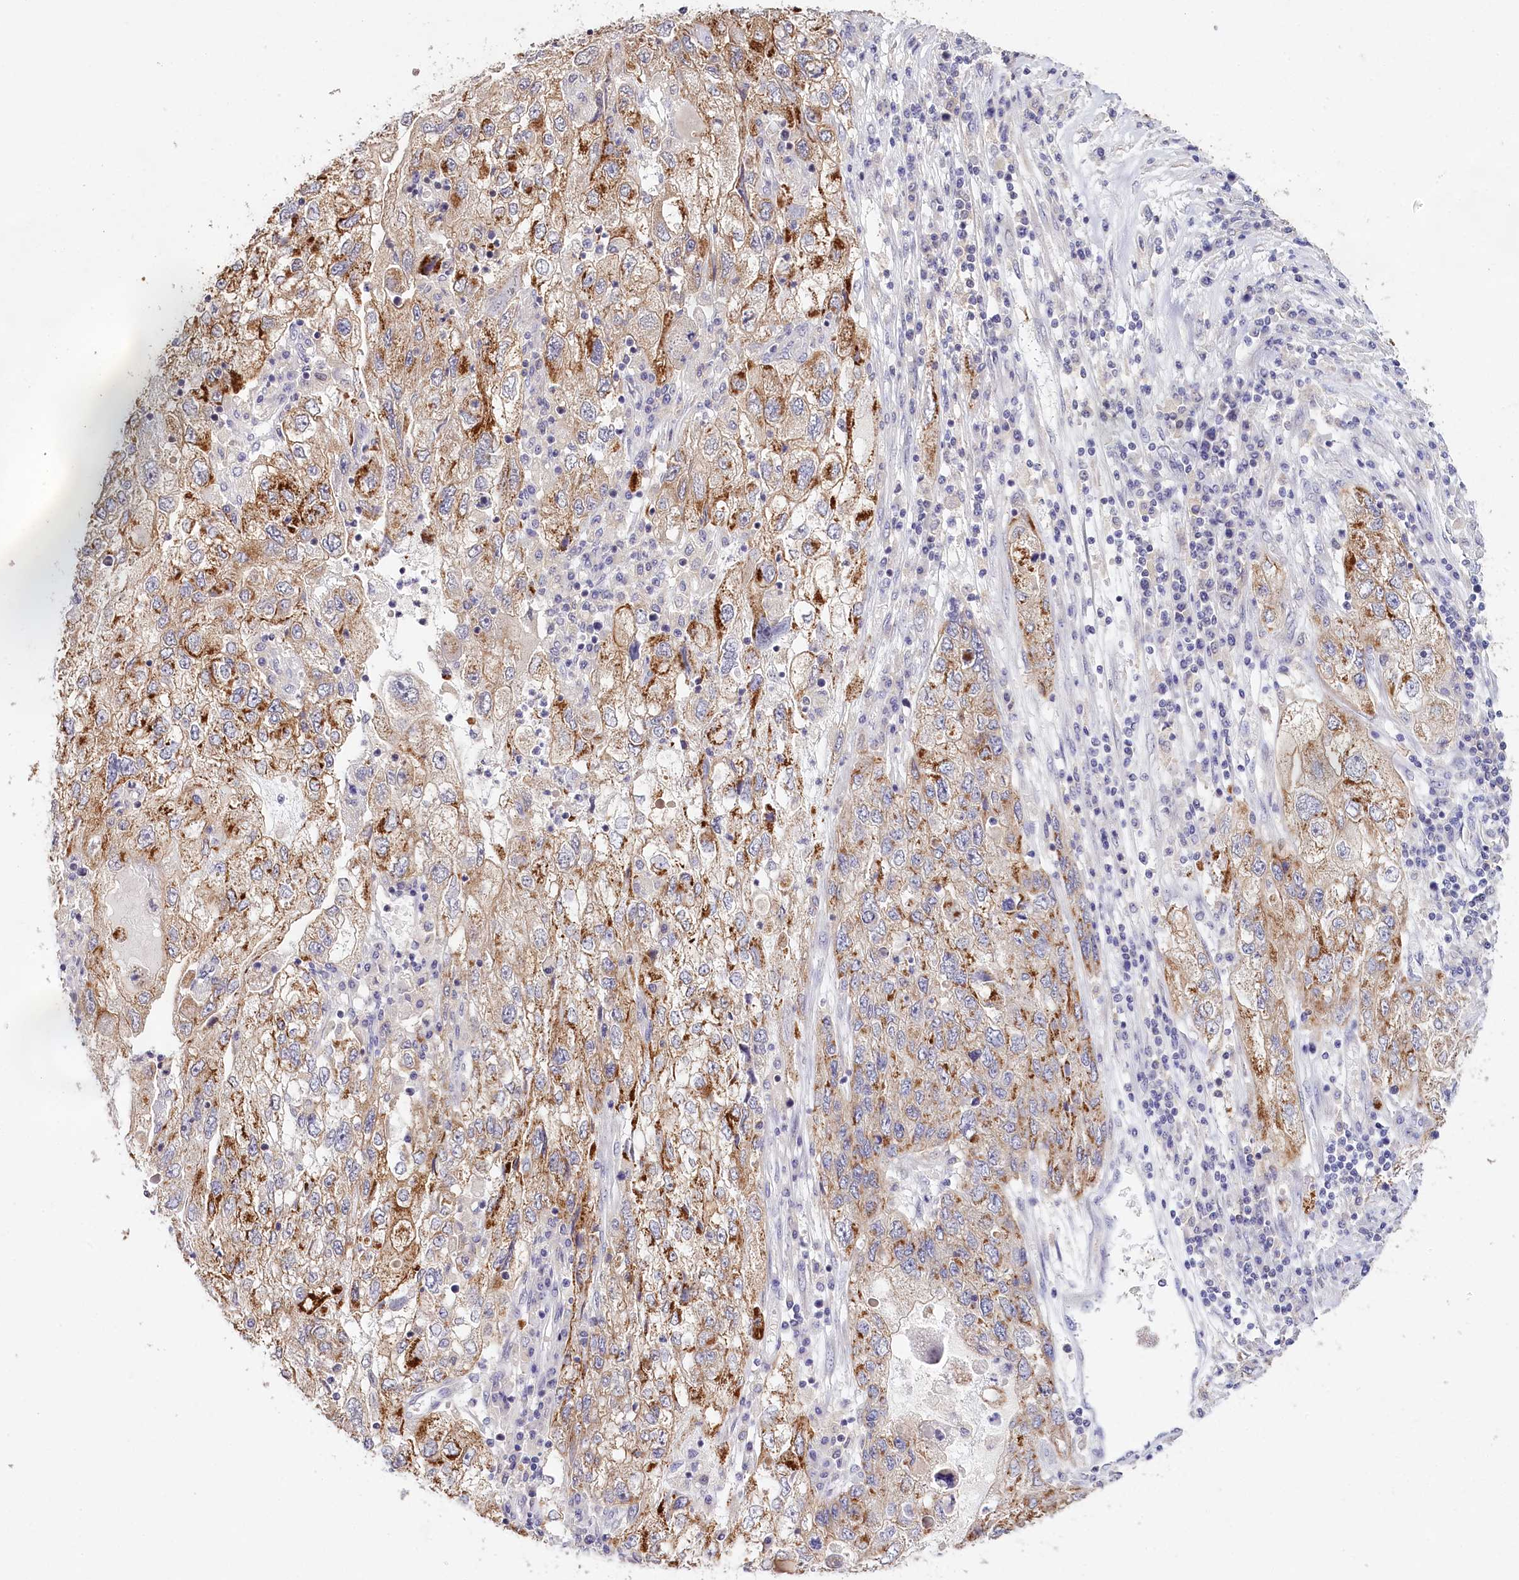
{"staining": {"intensity": "moderate", "quantity": "25%-75%", "location": "cytoplasmic/membranous"}, "tissue": "endometrial cancer", "cell_type": "Tumor cells", "image_type": "cancer", "snomed": [{"axis": "morphology", "description": "Adenocarcinoma, NOS"}, {"axis": "topography", "description": "Endometrium"}], "caption": "Immunohistochemistry image of neoplastic tissue: human endometrial adenocarcinoma stained using immunohistochemistry reveals medium levels of moderate protein expression localized specifically in the cytoplasmic/membranous of tumor cells, appearing as a cytoplasmic/membranous brown color.", "gene": "DAPK1", "patient": {"sex": "female", "age": 49}}